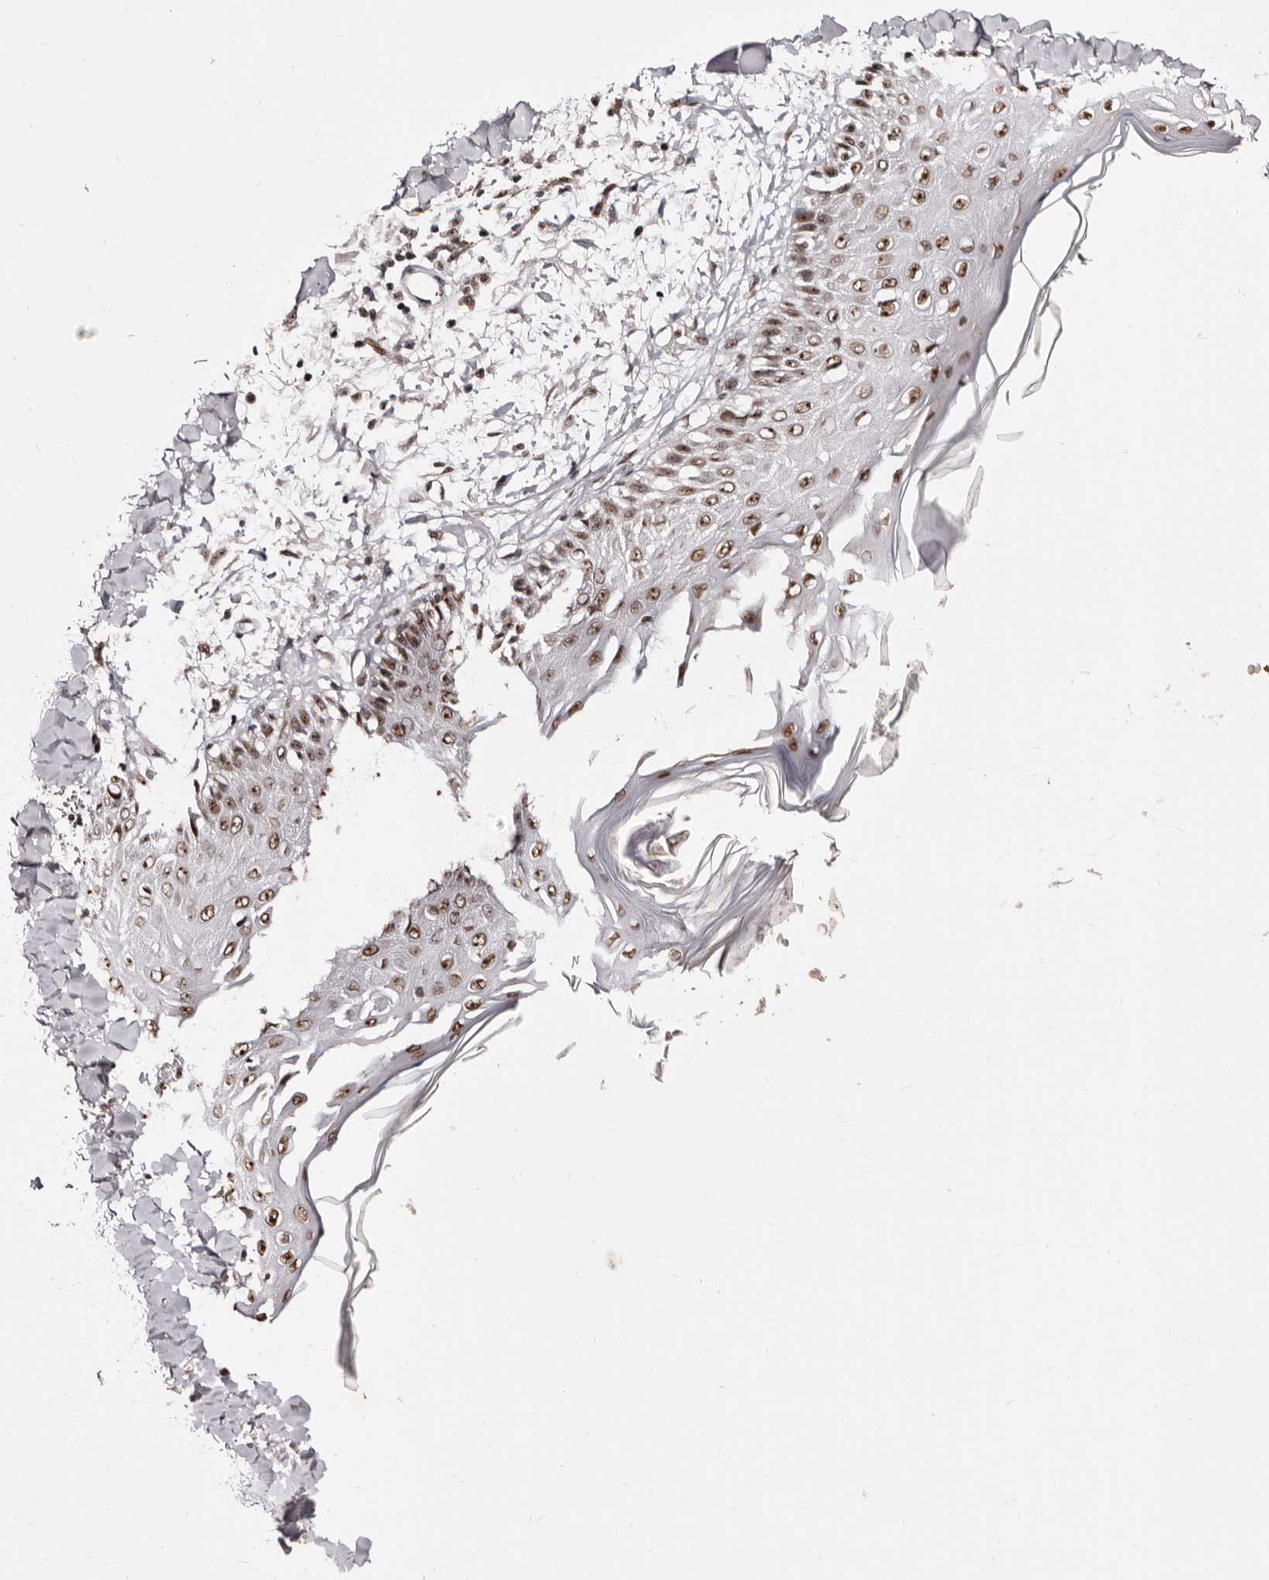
{"staining": {"intensity": "moderate", "quantity": ">75%", "location": "nuclear"}, "tissue": "skin", "cell_type": "Fibroblasts", "image_type": "normal", "snomed": [{"axis": "morphology", "description": "Normal tissue, NOS"}, {"axis": "morphology", "description": "Squamous cell carcinoma, NOS"}, {"axis": "topography", "description": "Skin"}, {"axis": "topography", "description": "Peripheral nerve tissue"}], "caption": "A brown stain shows moderate nuclear positivity of a protein in fibroblasts of normal skin.", "gene": "ANAPC11", "patient": {"sex": "male", "age": 83}}